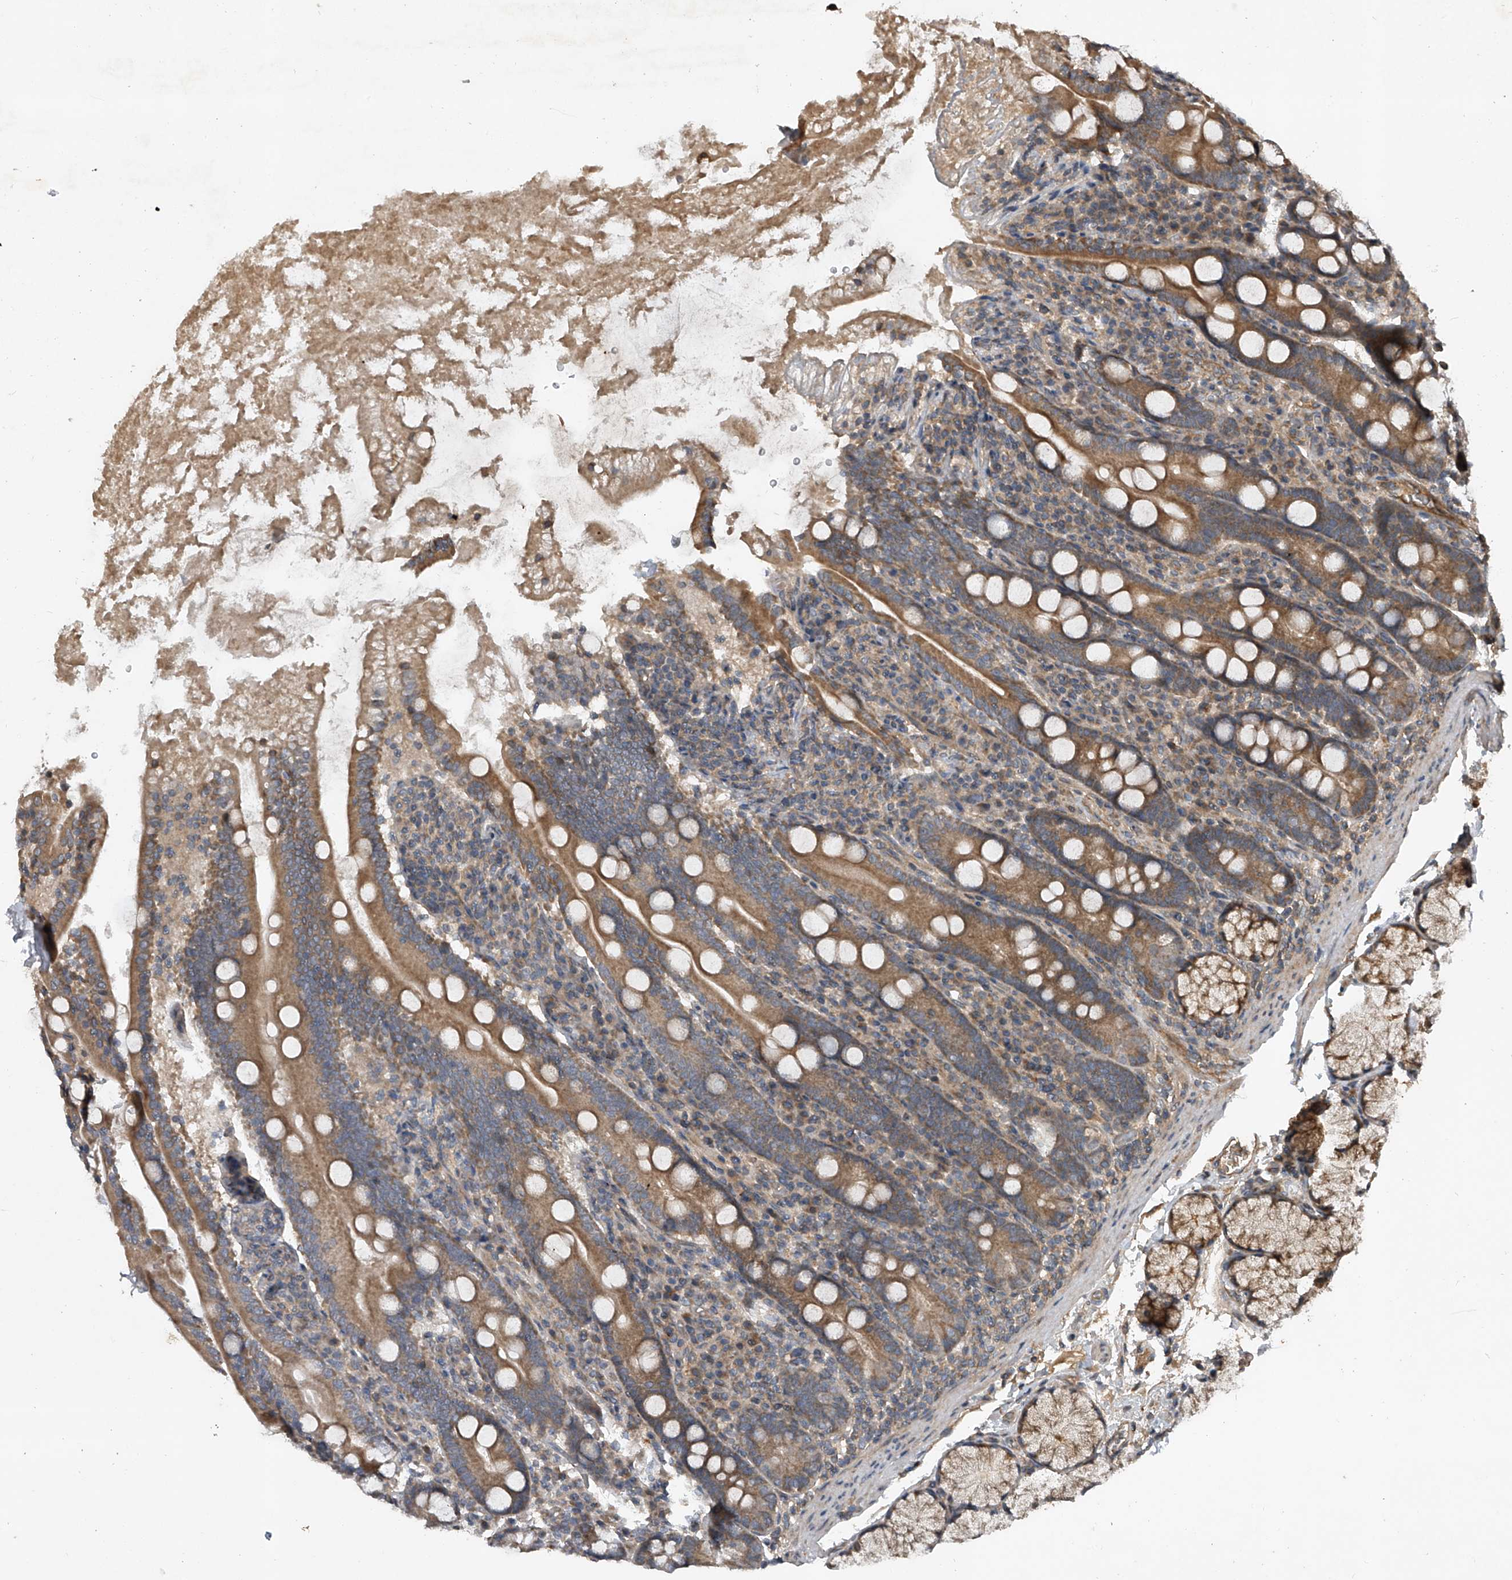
{"staining": {"intensity": "moderate", "quantity": ">75%", "location": "cytoplasmic/membranous"}, "tissue": "duodenum", "cell_type": "Glandular cells", "image_type": "normal", "snomed": [{"axis": "morphology", "description": "Normal tissue, NOS"}, {"axis": "topography", "description": "Duodenum"}], "caption": "Protein expression analysis of normal human duodenum reveals moderate cytoplasmic/membranous positivity in approximately >75% of glandular cells. The staining was performed using DAB to visualize the protein expression in brown, while the nuclei were stained in blue with hematoxylin (Magnification: 20x).", "gene": "NFS1", "patient": {"sex": "male", "age": 35}}